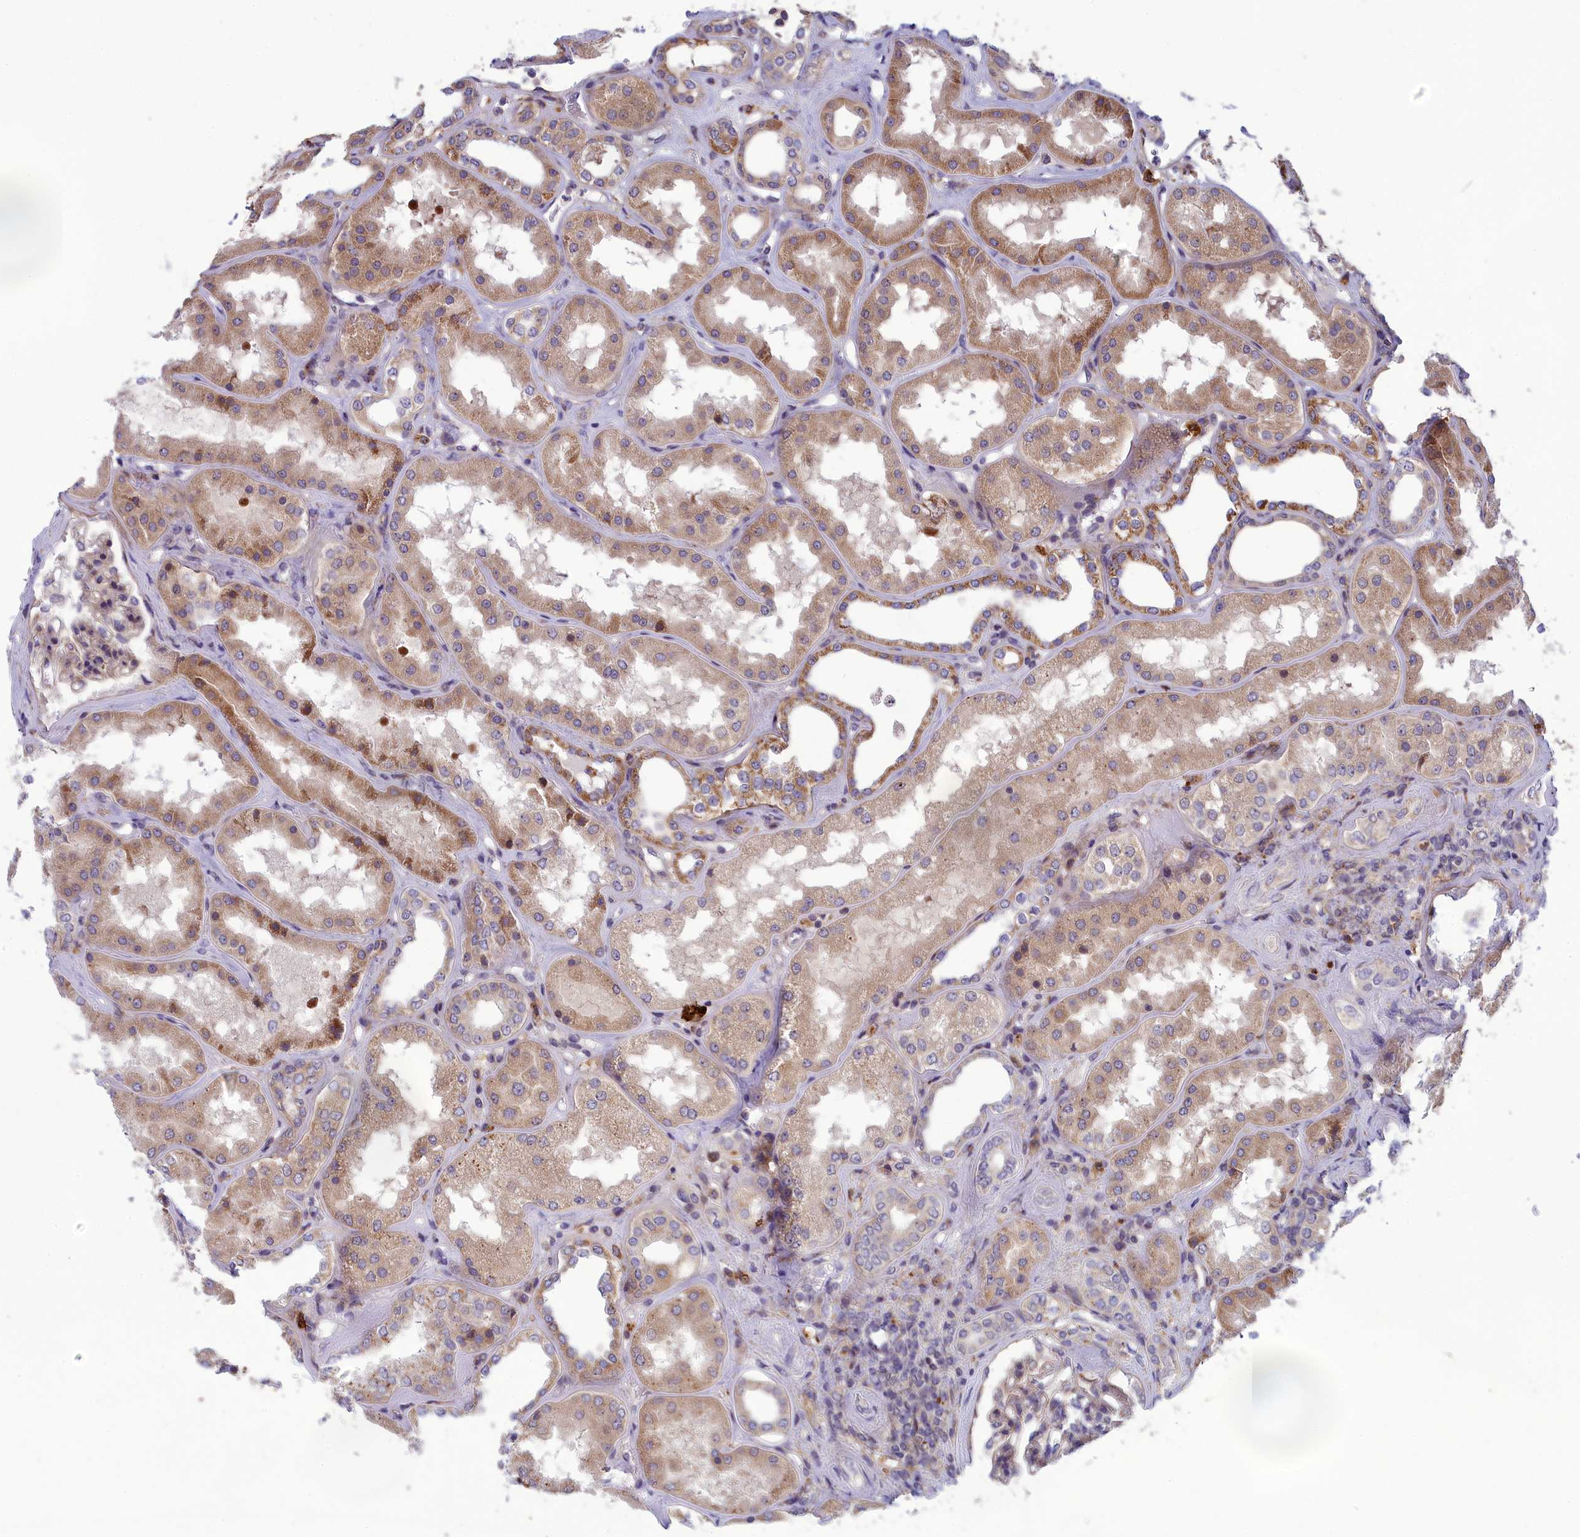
{"staining": {"intensity": "weak", "quantity": "<25%", "location": "cytoplasmic/membranous"}, "tissue": "kidney", "cell_type": "Cells in glomeruli", "image_type": "normal", "snomed": [{"axis": "morphology", "description": "Normal tissue, NOS"}, {"axis": "topography", "description": "Kidney"}], "caption": "Immunohistochemistry (IHC) photomicrograph of normal human kidney stained for a protein (brown), which reveals no staining in cells in glomeruli. Brightfield microscopy of IHC stained with DAB (brown) and hematoxylin (blue), captured at high magnification.", "gene": "BLTP2", "patient": {"sex": "female", "age": 56}}